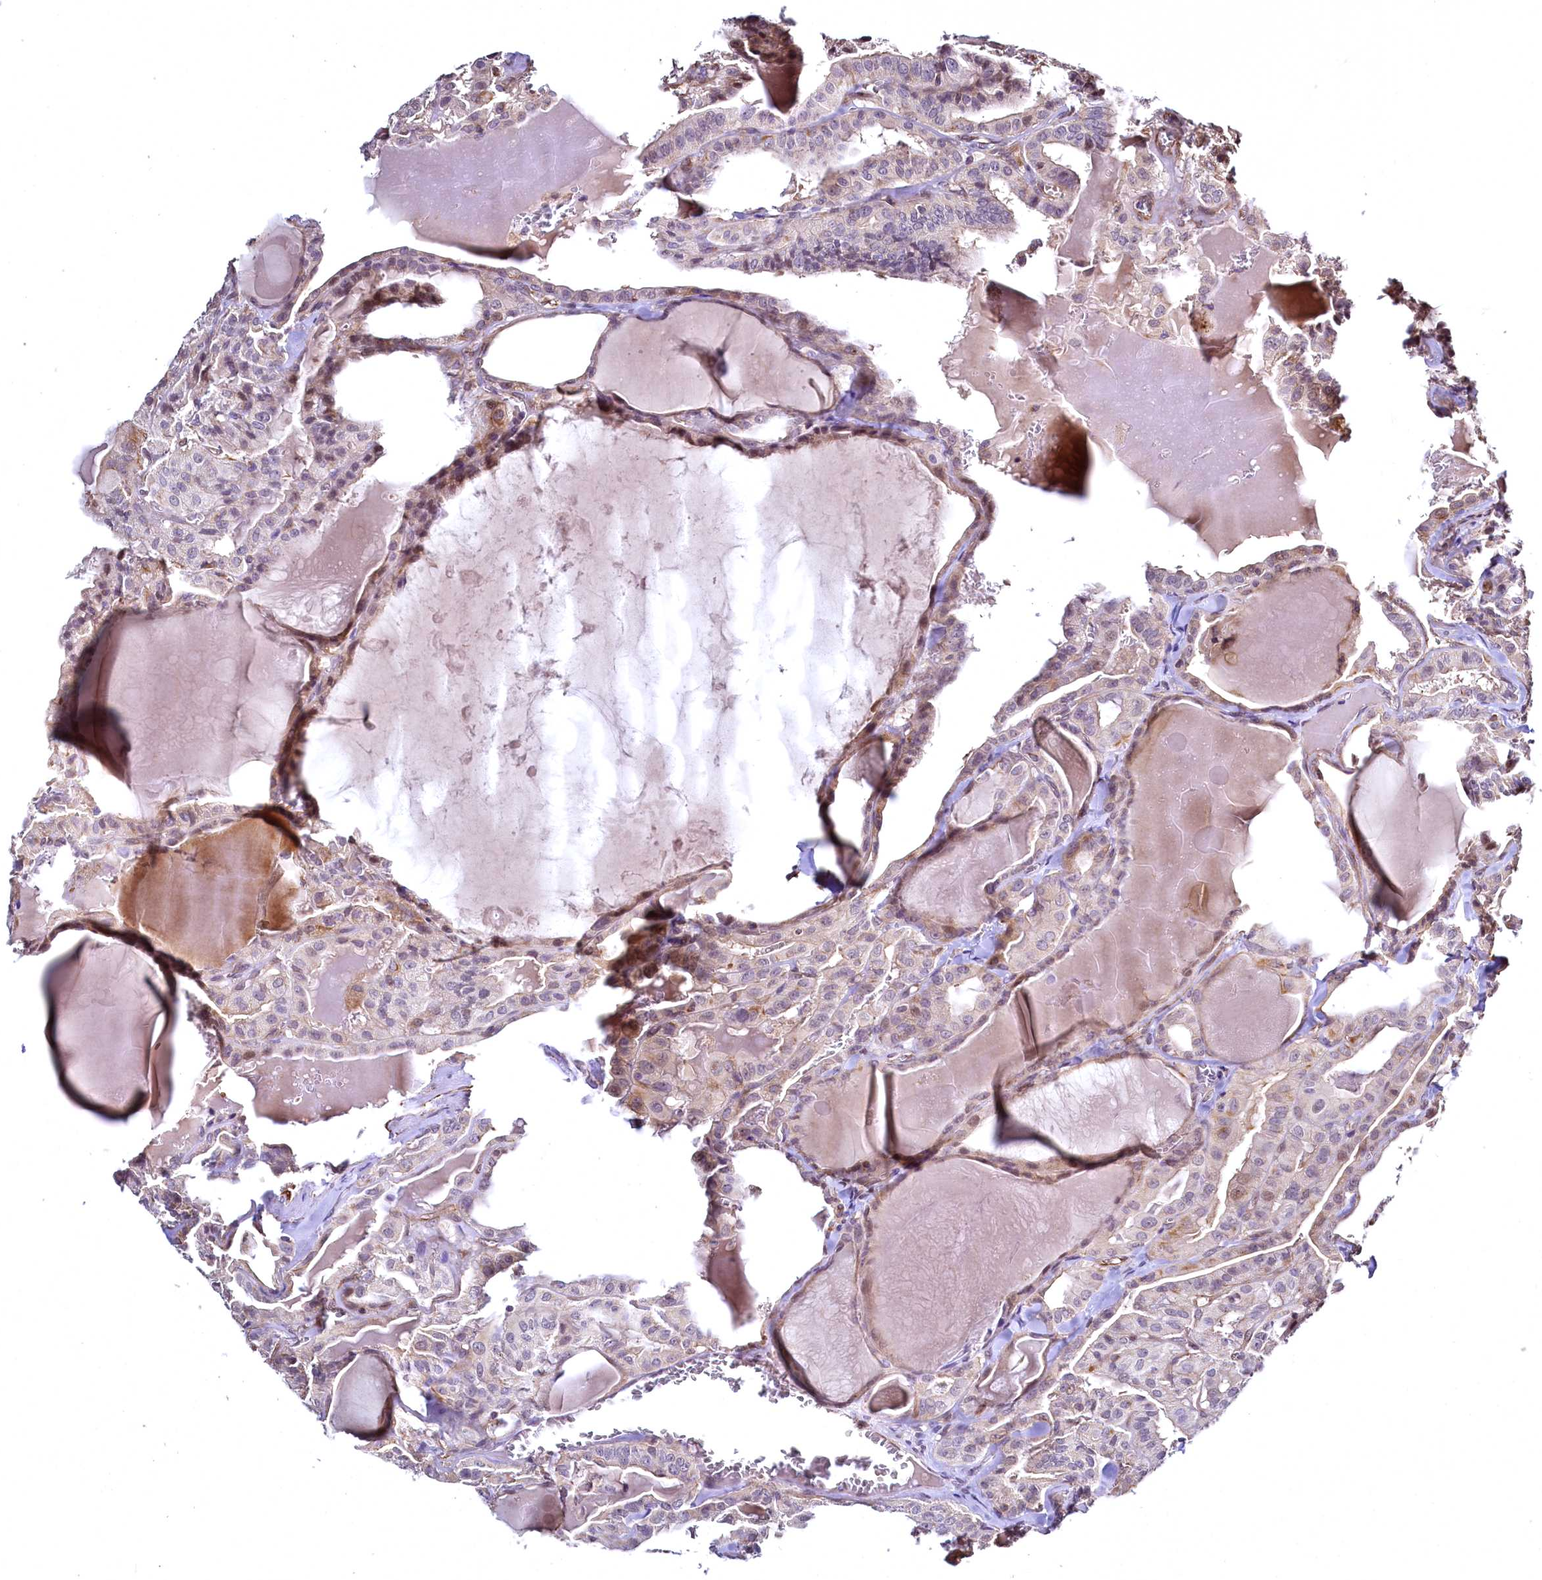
{"staining": {"intensity": "weak", "quantity": "<25%", "location": "cytoplasmic/membranous"}, "tissue": "thyroid cancer", "cell_type": "Tumor cells", "image_type": "cancer", "snomed": [{"axis": "morphology", "description": "Papillary adenocarcinoma, NOS"}, {"axis": "topography", "description": "Thyroid gland"}], "caption": "DAB (3,3'-diaminobenzidine) immunohistochemical staining of human papillary adenocarcinoma (thyroid) demonstrates no significant staining in tumor cells.", "gene": "TBCEL", "patient": {"sex": "male", "age": 52}}